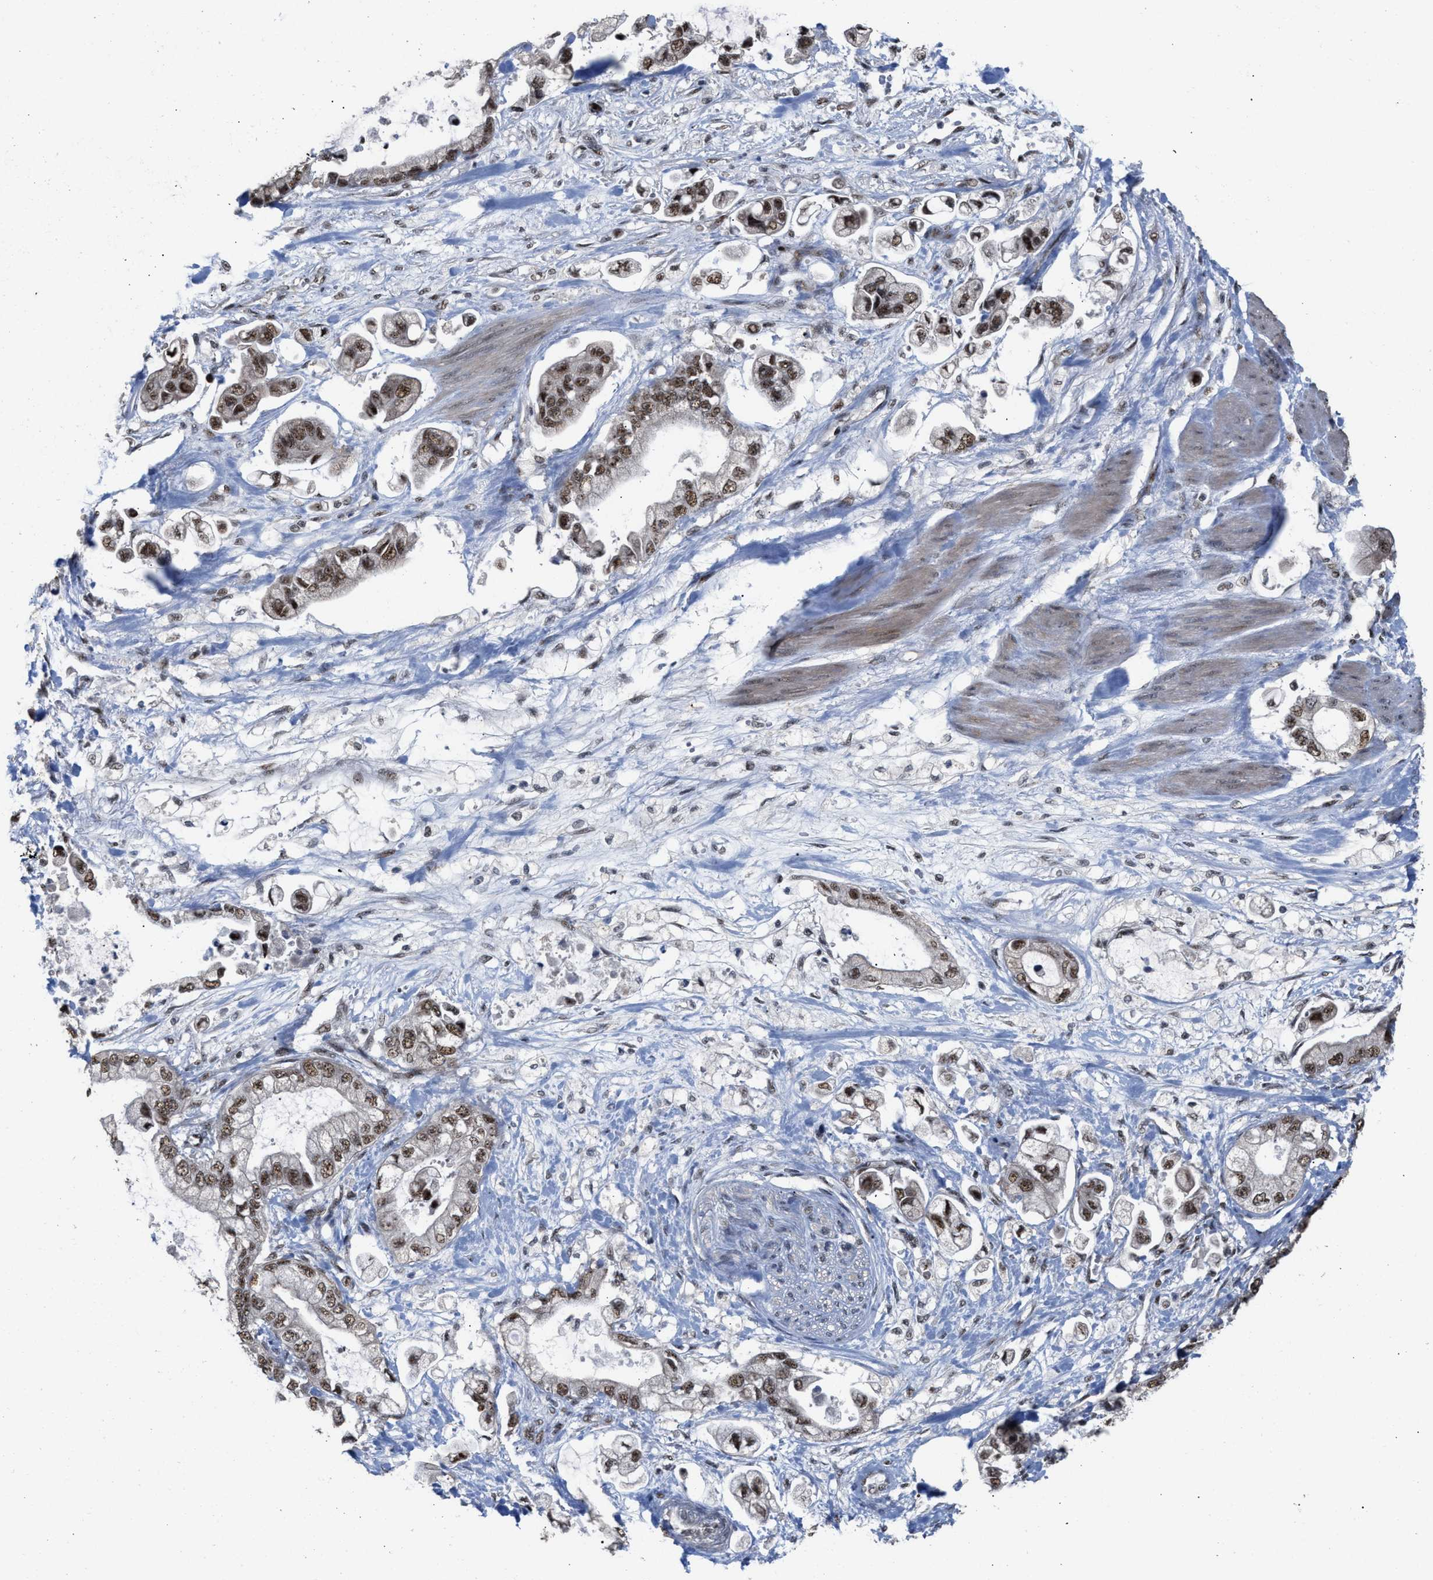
{"staining": {"intensity": "strong", "quantity": ">75%", "location": "nuclear"}, "tissue": "stomach cancer", "cell_type": "Tumor cells", "image_type": "cancer", "snomed": [{"axis": "morphology", "description": "Normal tissue, NOS"}, {"axis": "morphology", "description": "Adenocarcinoma, NOS"}, {"axis": "topography", "description": "Stomach"}], "caption": "Strong nuclear staining for a protein is appreciated in approximately >75% of tumor cells of stomach cancer (adenocarcinoma) using immunohistochemistry.", "gene": "EIF4A3", "patient": {"sex": "male", "age": 62}}